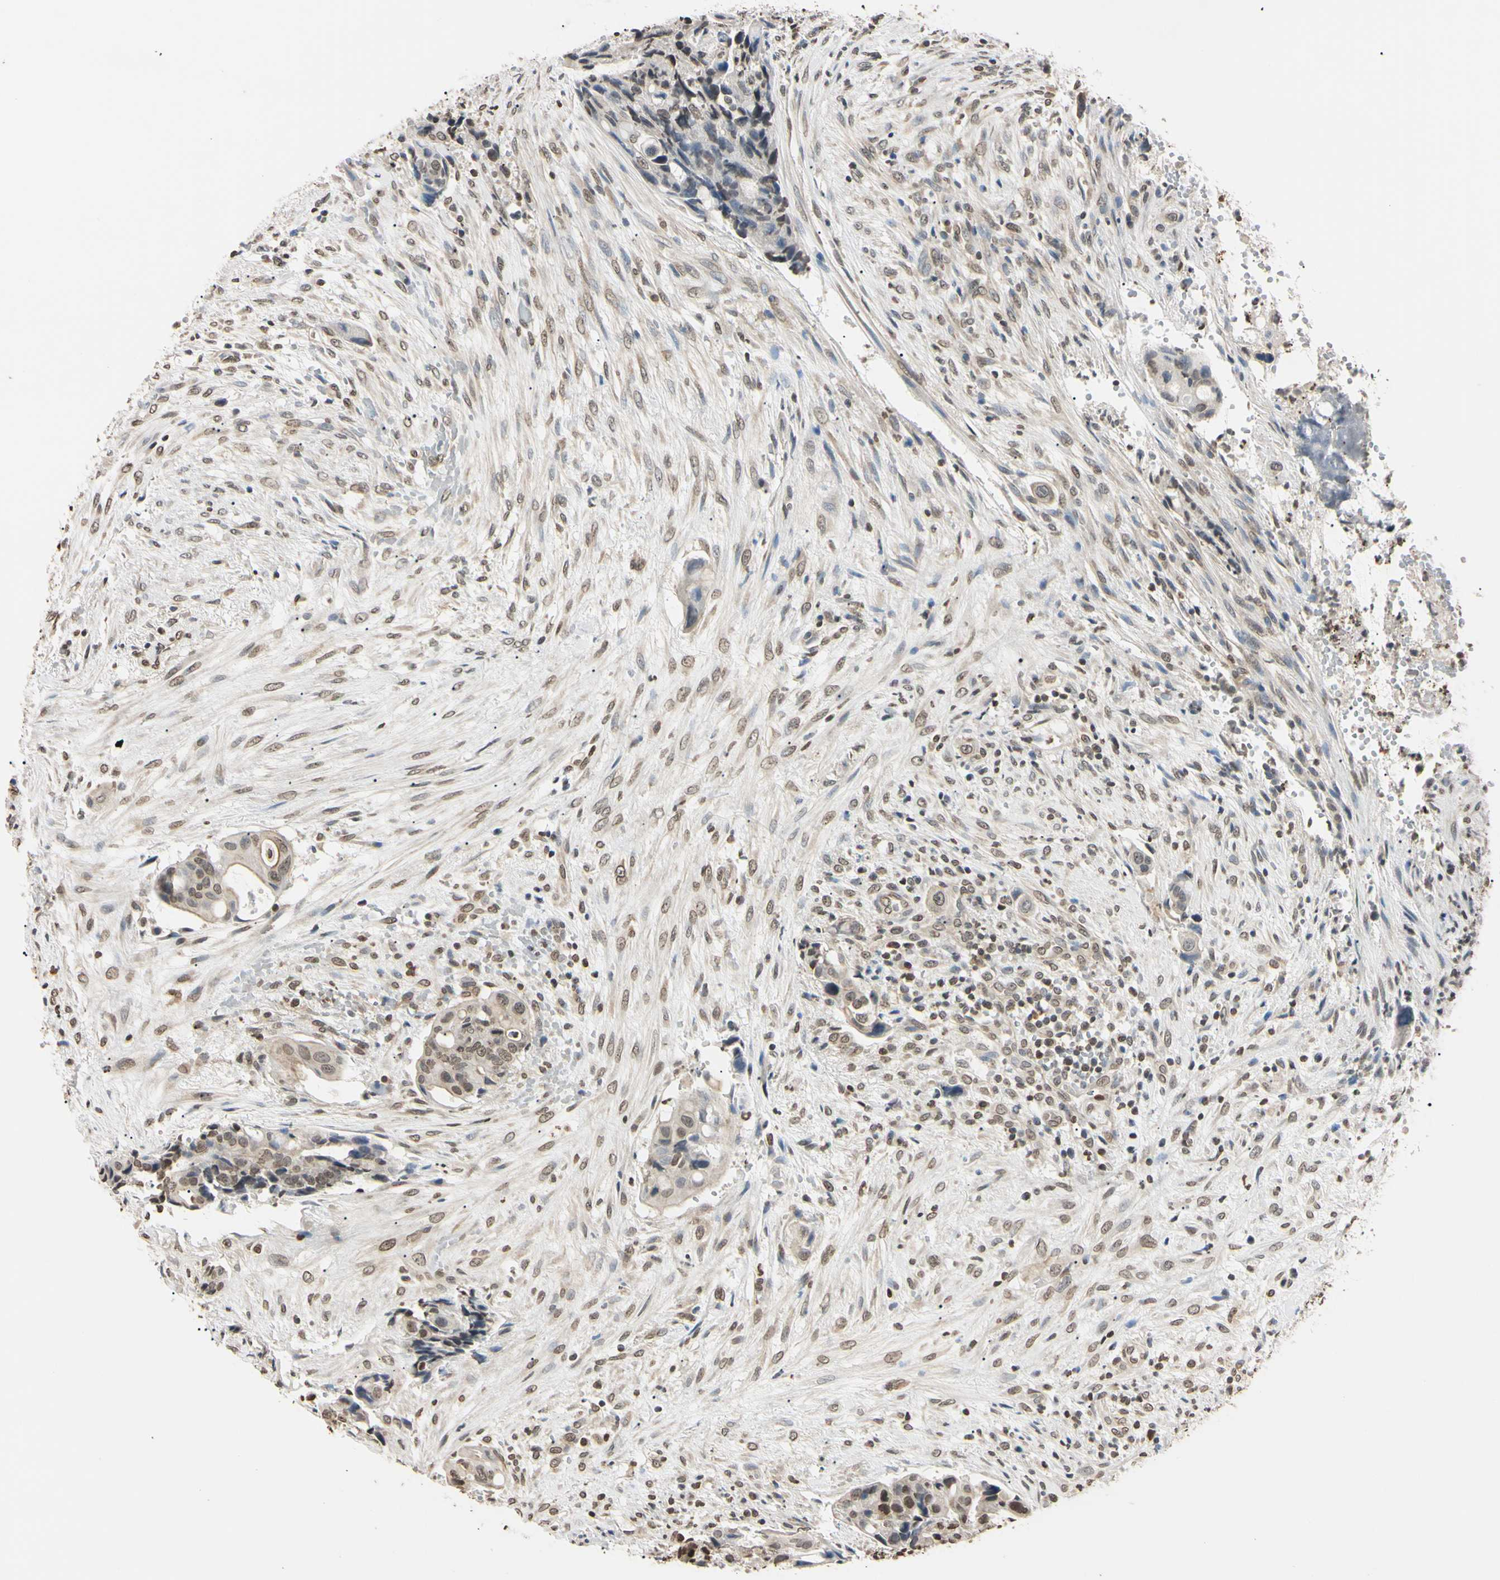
{"staining": {"intensity": "weak", "quantity": "25%-75%", "location": "nuclear"}, "tissue": "colorectal cancer", "cell_type": "Tumor cells", "image_type": "cancer", "snomed": [{"axis": "morphology", "description": "Adenocarcinoma, NOS"}, {"axis": "topography", "description": "Colon"}], "caption": "The photomicrograph displays immunohistochemical staining of colorectal cancer. There is weak nuclear positivity is seen in approximately 25%-75% of tumor cells. Nuclei are stained in blue.", "gene": "CDC45", "patient": {"sex": "female", "age": 57}}